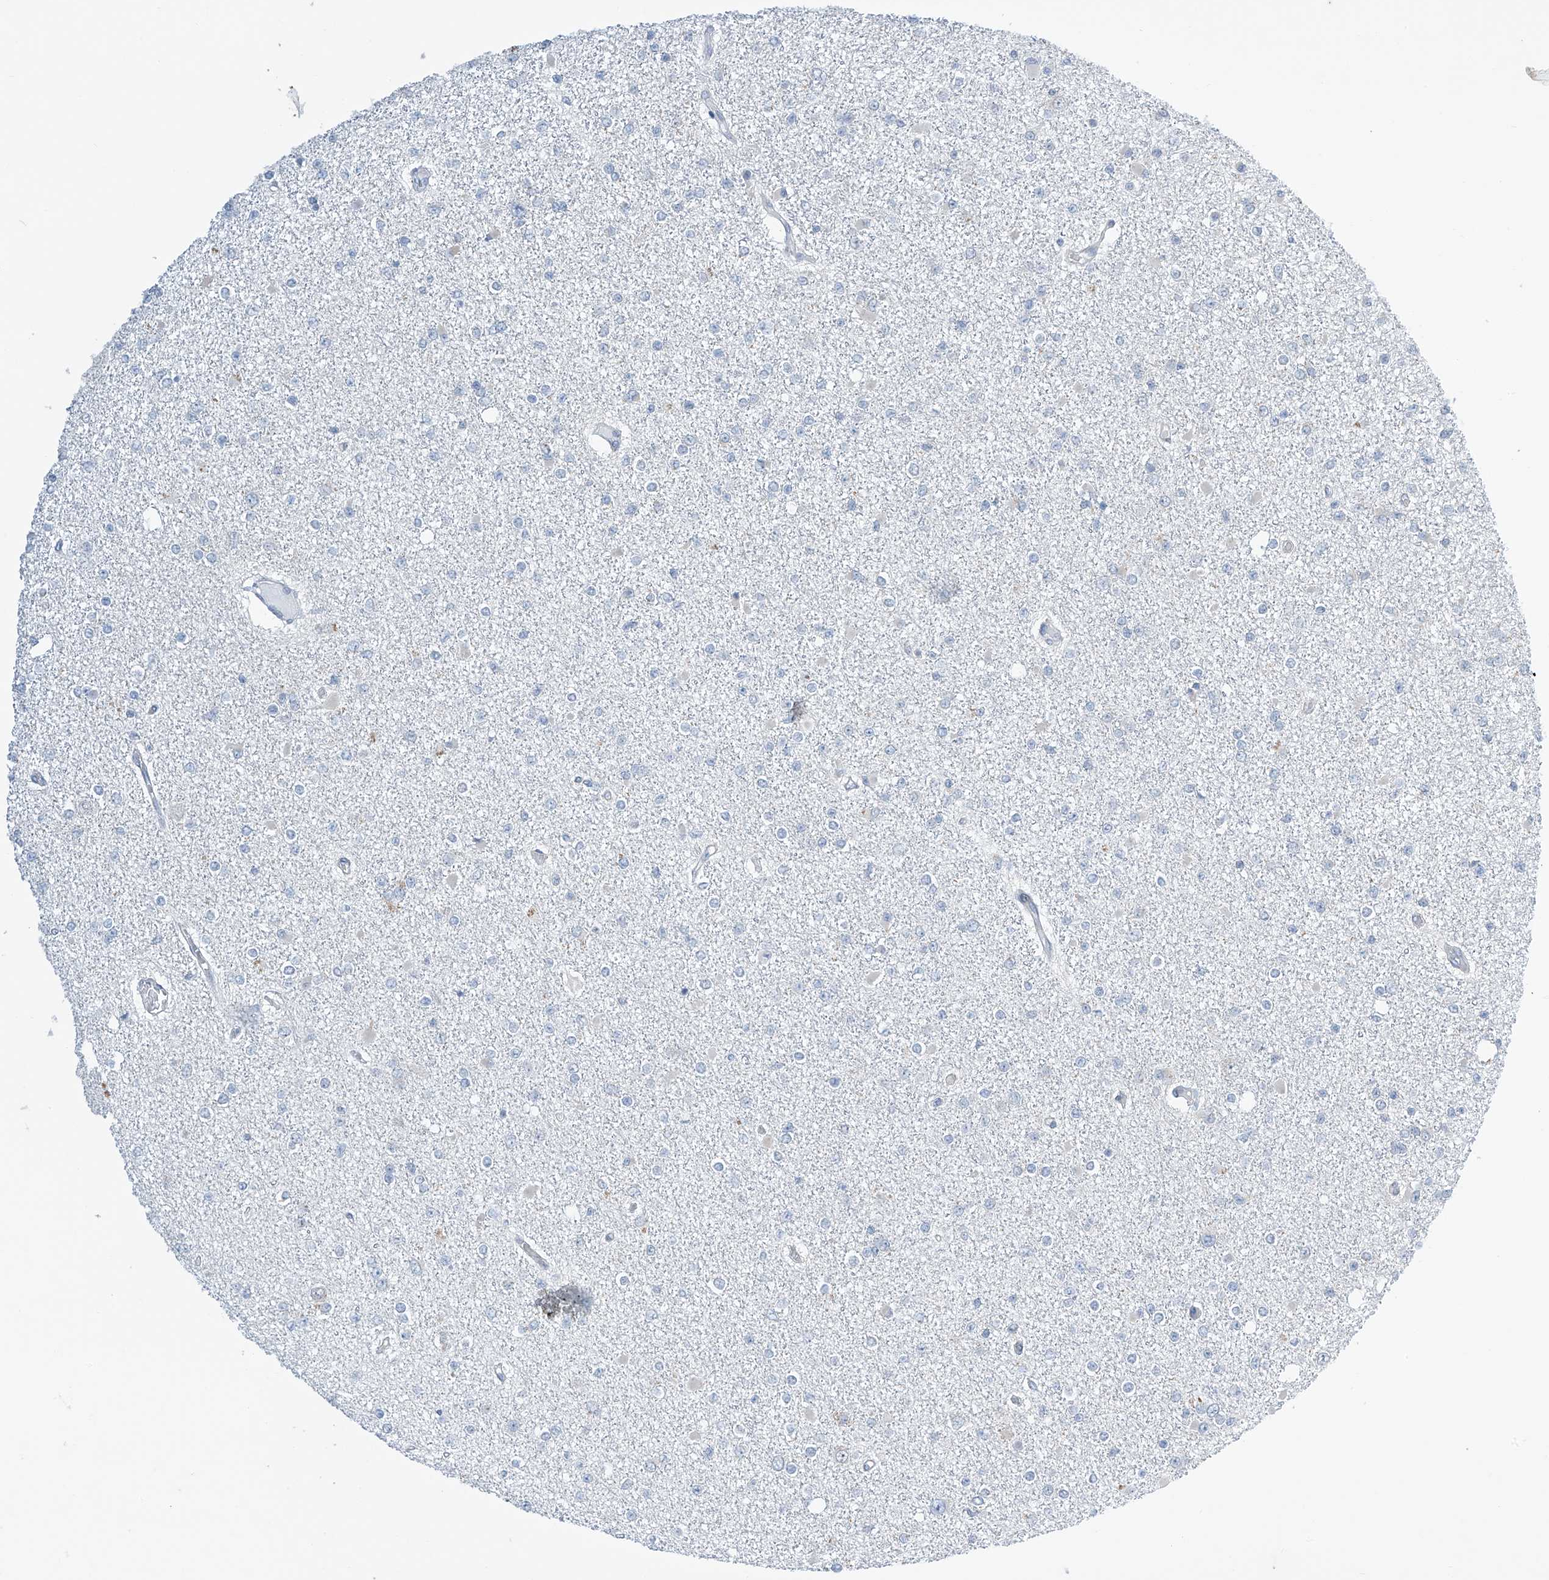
{"staining": {"intensity": "negative", "quantity": "none", "location": "none"}, "tissue": "glioma", "cell_type": "Tumor cells", "image_type": "cancer", "snomed": [{"axis": "morphology", "description": "Glioma, malignant, Low grade"}, {"axis": "topography", "description": "Brain"}], "caption": "Tumor cells are negative for protein expression in human glioma. The staining was performed using DAB (3,3'-diaminobenzidine) to visualize the protein expression in brown, while the nuclei were stained in blue with hematoxylin (Magnification: 20x).", "gene": "APLF", "patient": {"sex": "female", "age": 22}}